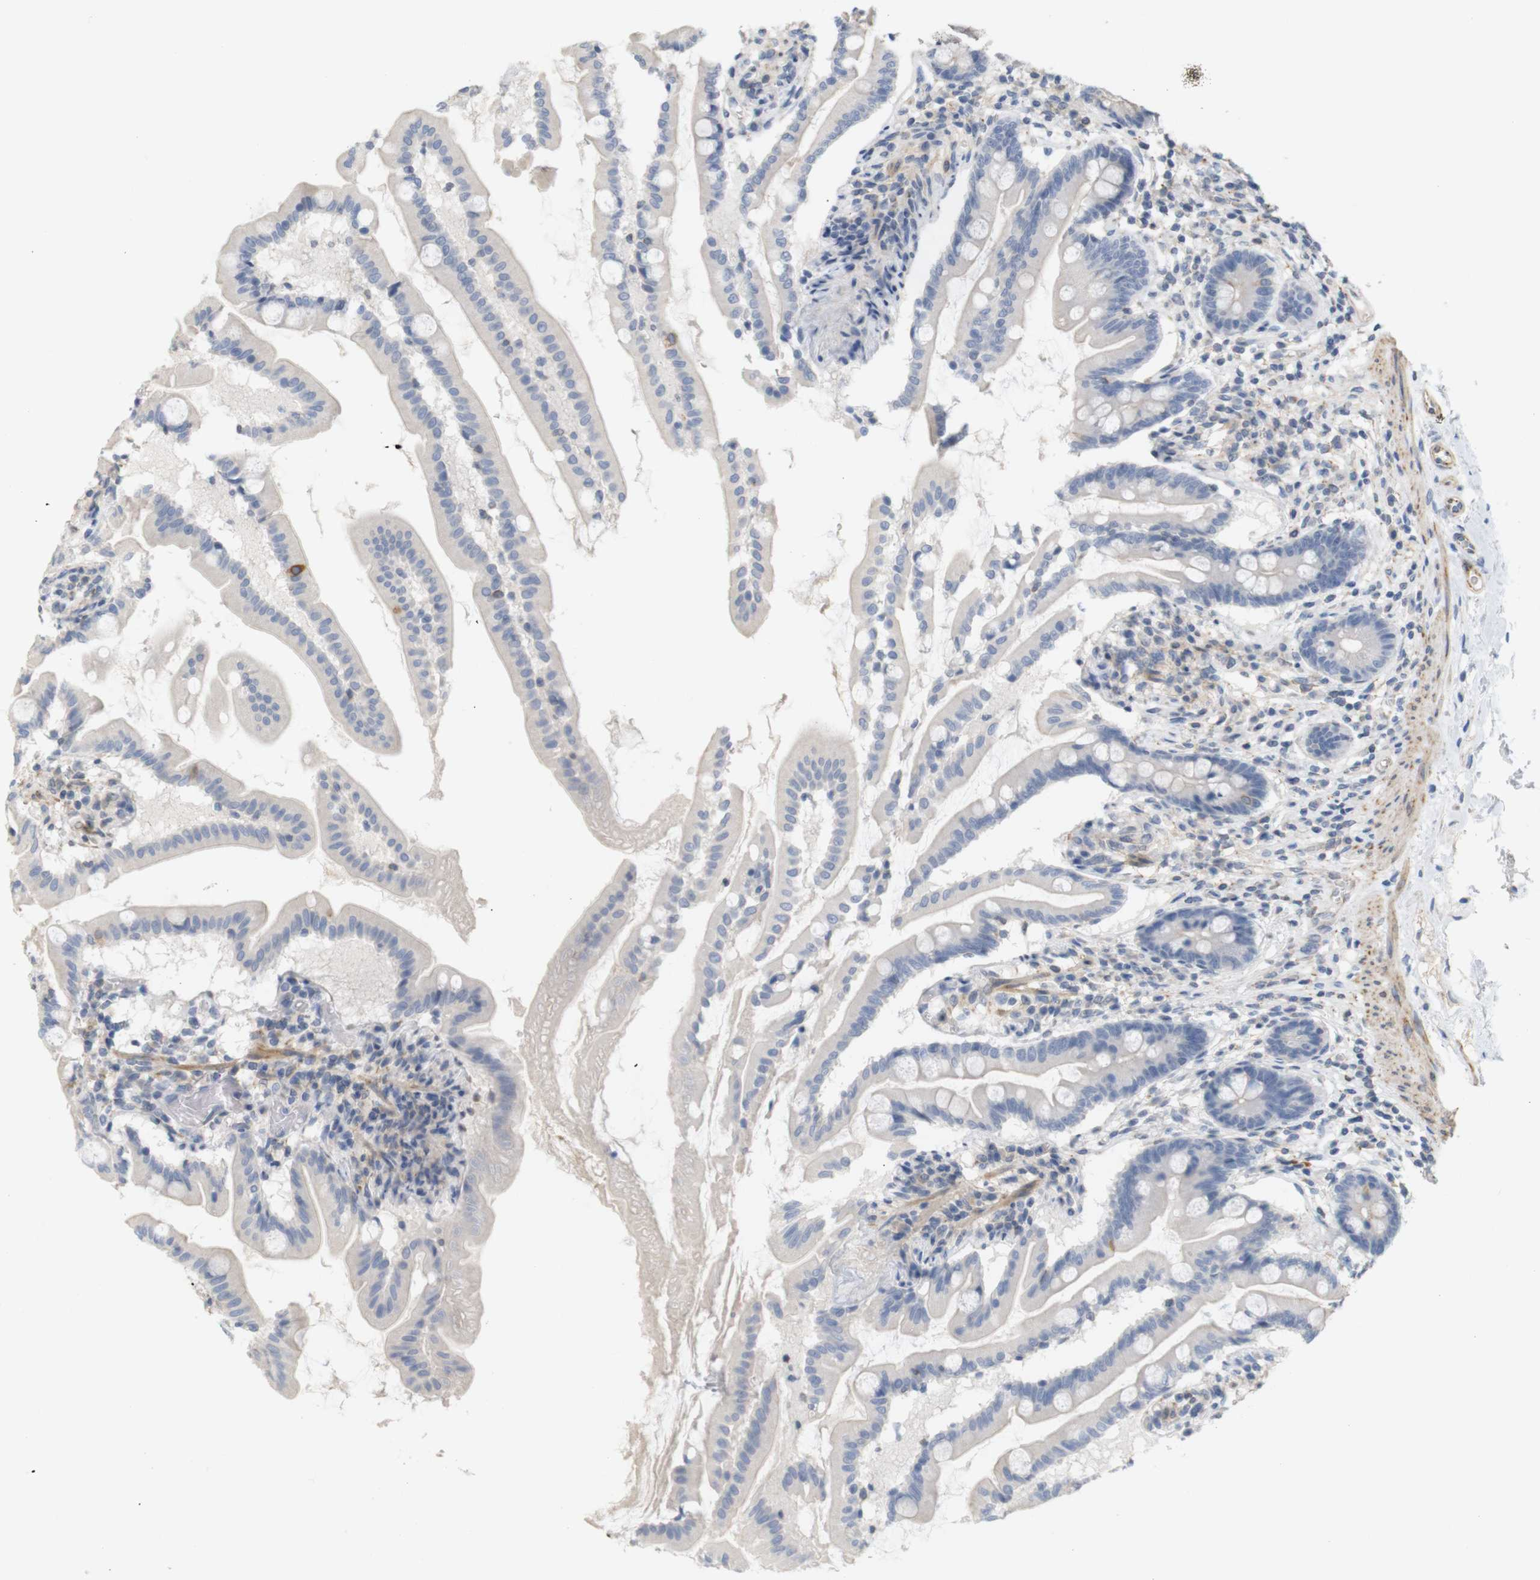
{"staining": {"intensity": "negative", "quantity": "none", "location": "none"}, "tissue": "small intestine", "cell_type": "Glandular cells", "image_type": "normal", "snomed": [{"axis": "morphology", "description": "Normal tissue, NOS"}, {"axis": "topography", "description": "Small intestine"}], "caption": "Immunohistochemistry (IHC) micrograph of unremarkable small intestine stained for a protein (brown), which demonstrates no expression in glandular cells. (Brightfield microscopy of DAB IHC at high magnification).", "gene": "ITPR1", "patient": {"sex": "female", "age": 56}}